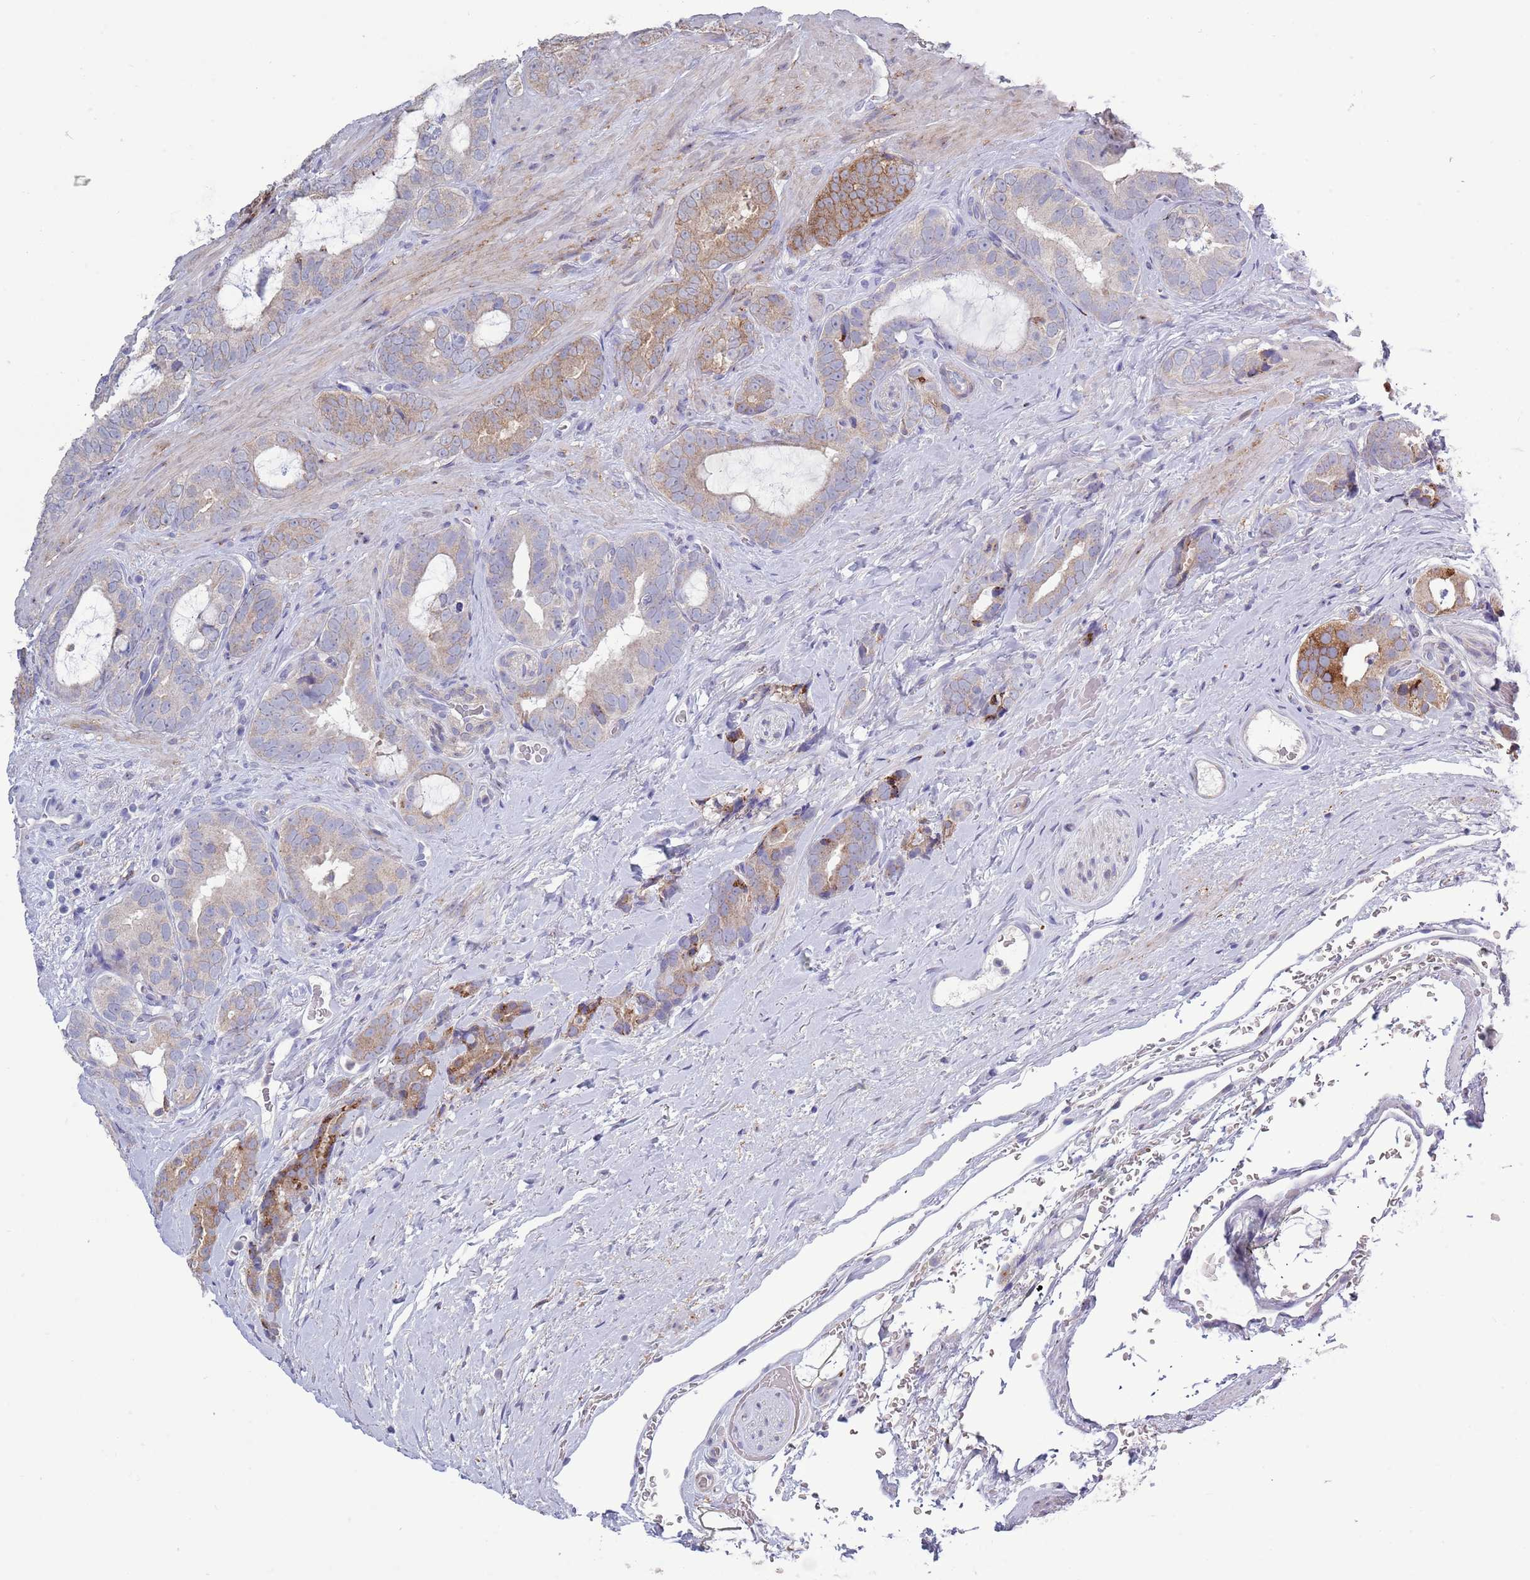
{"staining": {"intensity": "moderate", "quantity": "25%-75%", "location": "cytoplasmic/membranous"}, "tissue": "prostate cancer", "cell_type": "Tumor cells", "image_type": "cancer", "snomed": [{"axis": "morphology", "description": "Adenocarcinoma, High grade"}, {"axis": "topography", "description": "Prostate"}], "caption": "Prostate high-grade adenocarcinoma stained with a protein marker shows moderate staining in tumor cells.", "gene": "ACSBG1", "patient": {"sex": "male", "age": 71}}